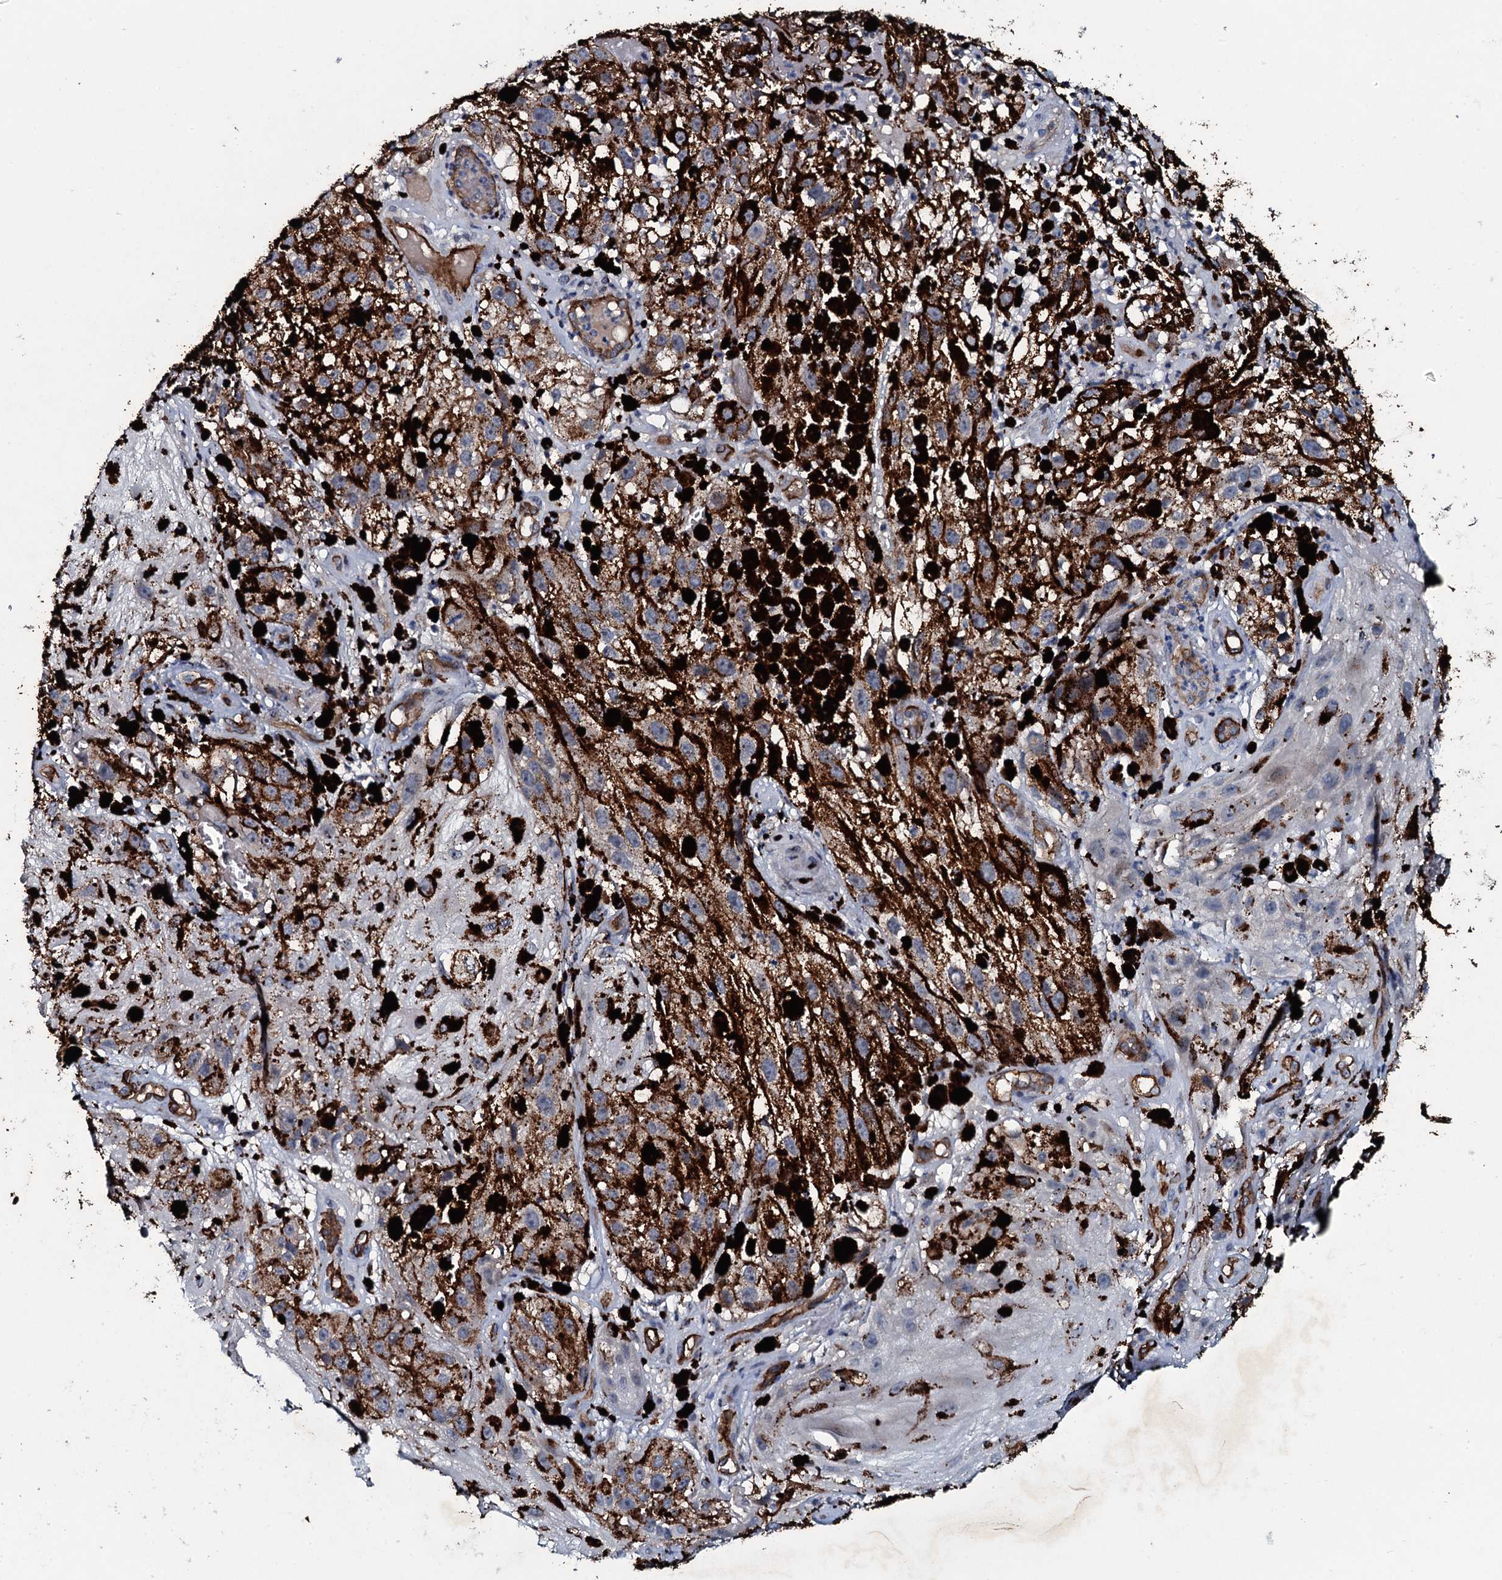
{"staining": {"intensity": "weak", "quantity": ">75%", "location": "cytoplasmic/membranous"}, "tissue": "melanoma", "cell_type": "Tumor cells", "image_type": "cancer", "snomed": [{"axis": "morphology", "description": "Malignant melanoma, NOS"}, {"axis": "topography", "description": "Skin"}], "caption": "A photomicrograph of malignant melanoma stained for a protein displays weak cytoplasmic/membranous brown staining in tumor cells.", "gene": "CLEC14A", "patient": {"sex": "male", "age": 88}}